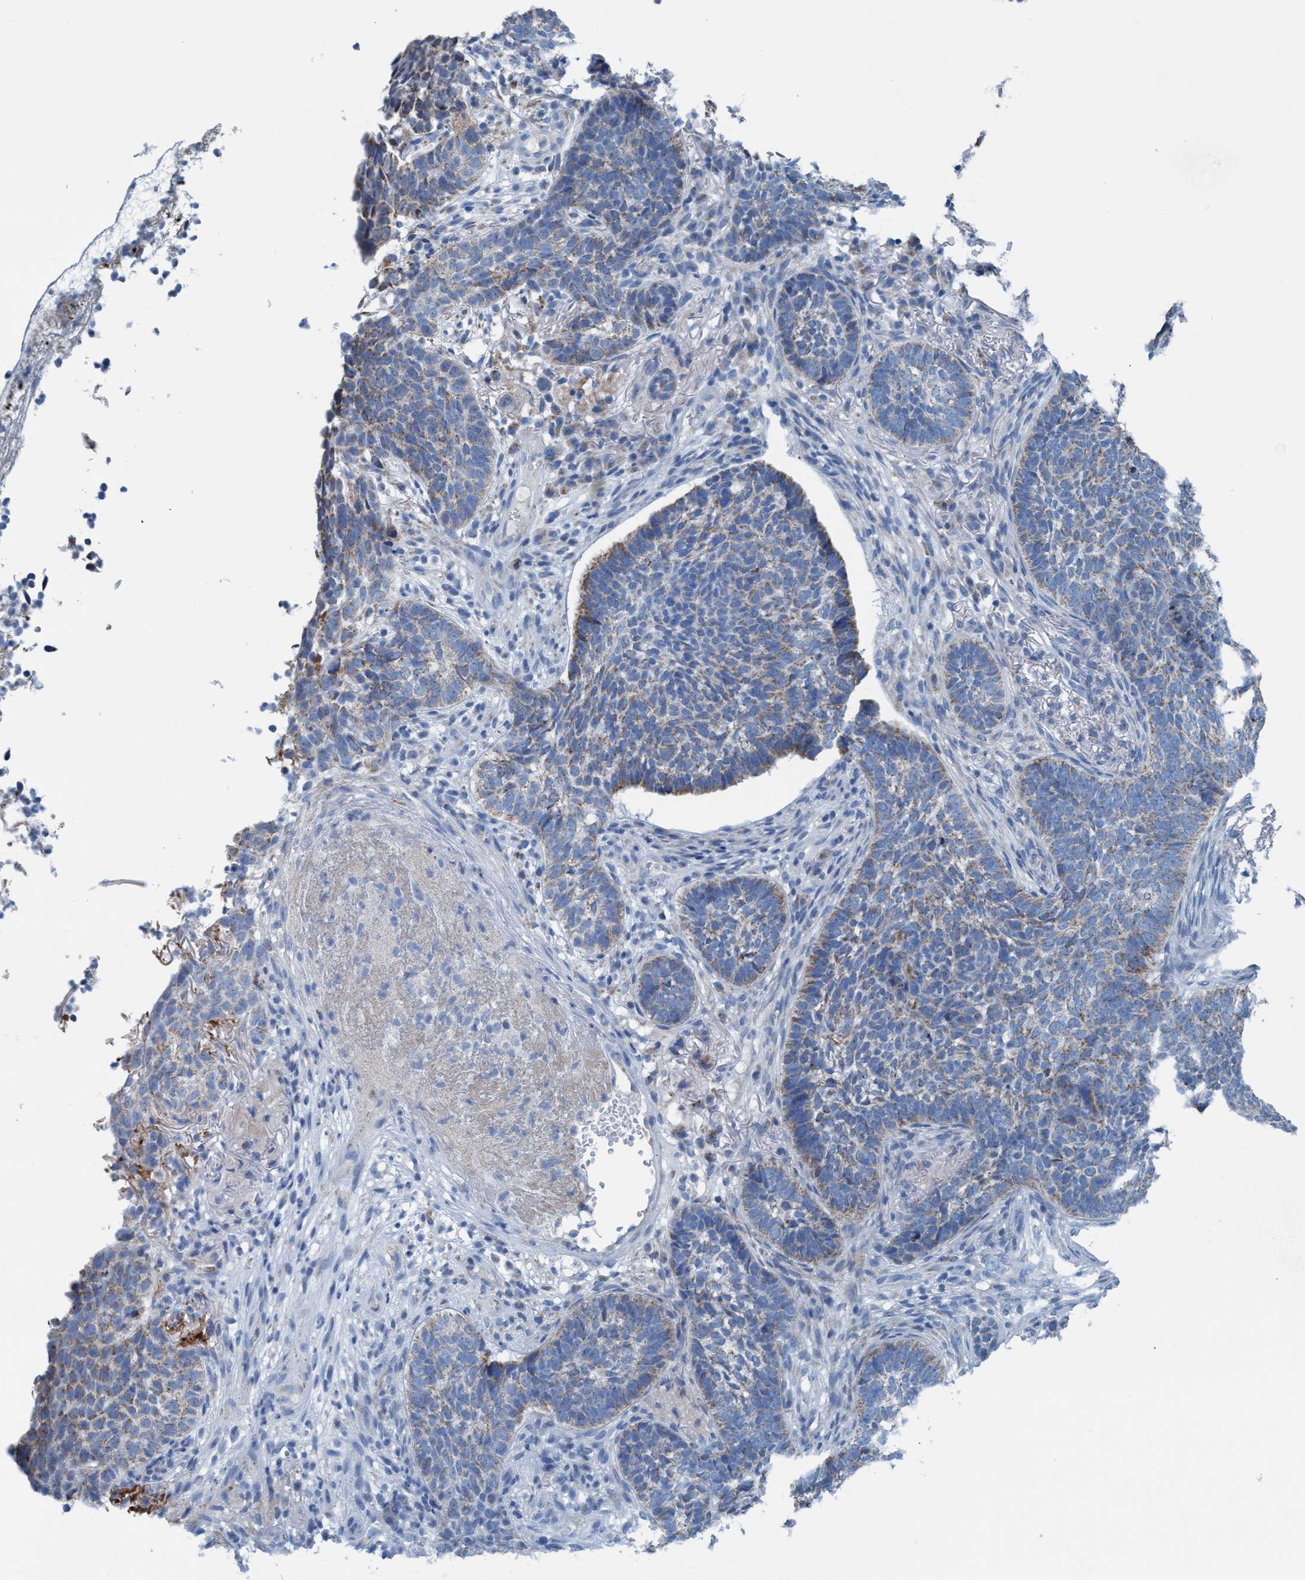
{"staining": {"intensity": "weak", "quantity": ">75%", "location": "cytoplasmic/membranous"}, "tissue": "skin cancer", "cell_type": "Tumor cells", "image_type": "cancer", "snomed": [{"axis": "morphology", "description": "Basal cell carcinoma"}, {"axis": "topography", "description": "Skin"}], "caption": "The micrograph shows staining of basal cell carcinoma (skin), revealing weak cytoplasmic/membranous protein expression (brown color) within tumor cells.", "gene": "GGA3", "patient": {"sex": "male", "age": 85}}